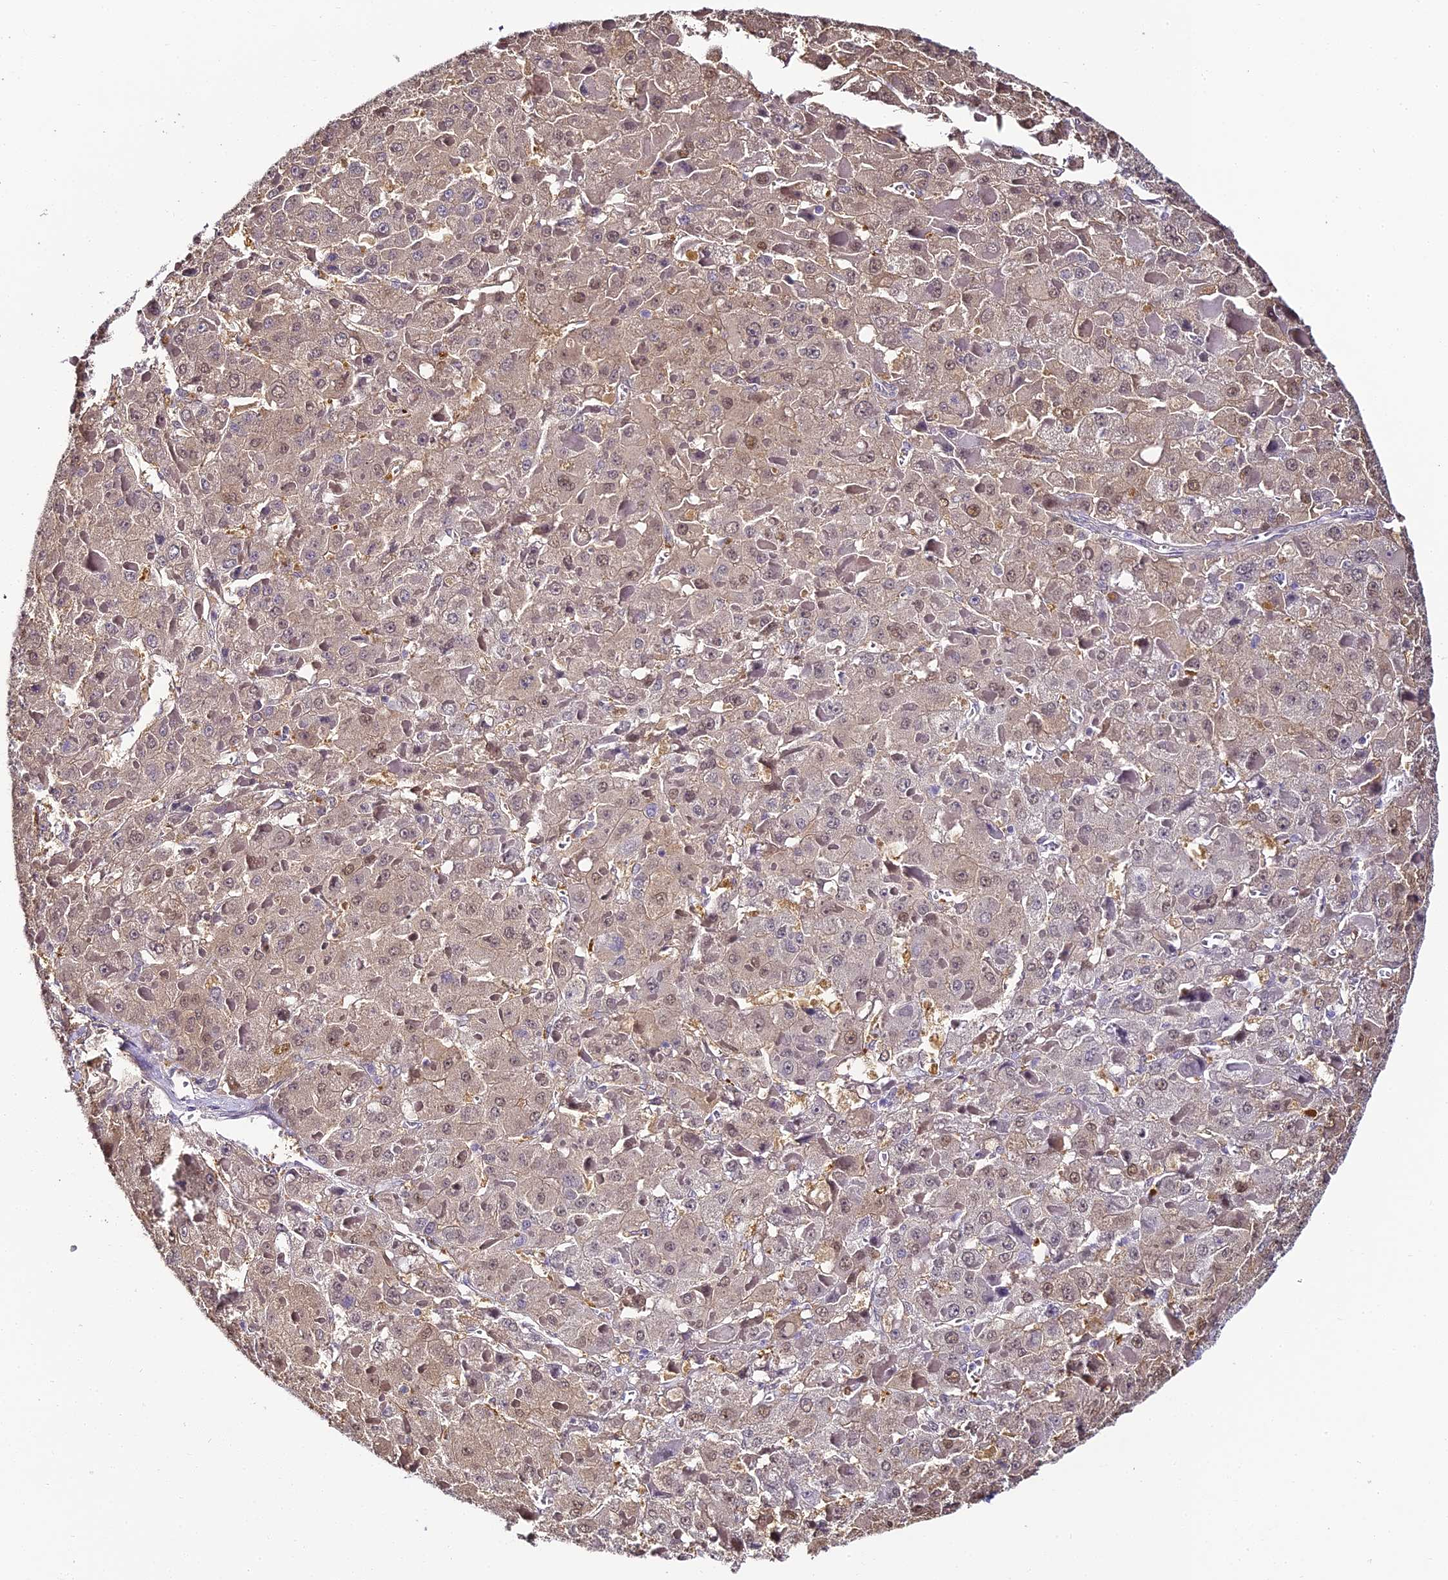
{"staining": {"intensity": "weak", "quantity": ">75%", "location": "cytoplasmic/membranous,nuclear"}, "tissue": "liver cancer", "cell_type": "Tumor cells", "image_type": "cancer", "snomed": [{"axis": "morphology", "description": "Carcinoma, Hepatocellular, NOS"}, {"axis": "topography", "description": "Liver"}], "caption": "This histopathology image shows immunohistochemistry (IHC) staining of human hepatocellular carcinoma (liver), with low weak cytoplasmic/membranous and nuclear staining in about >75% of tumor cells.", "gene": "ABHD14A-ACY1", "patient": {"sex": "female", "age": 73}}